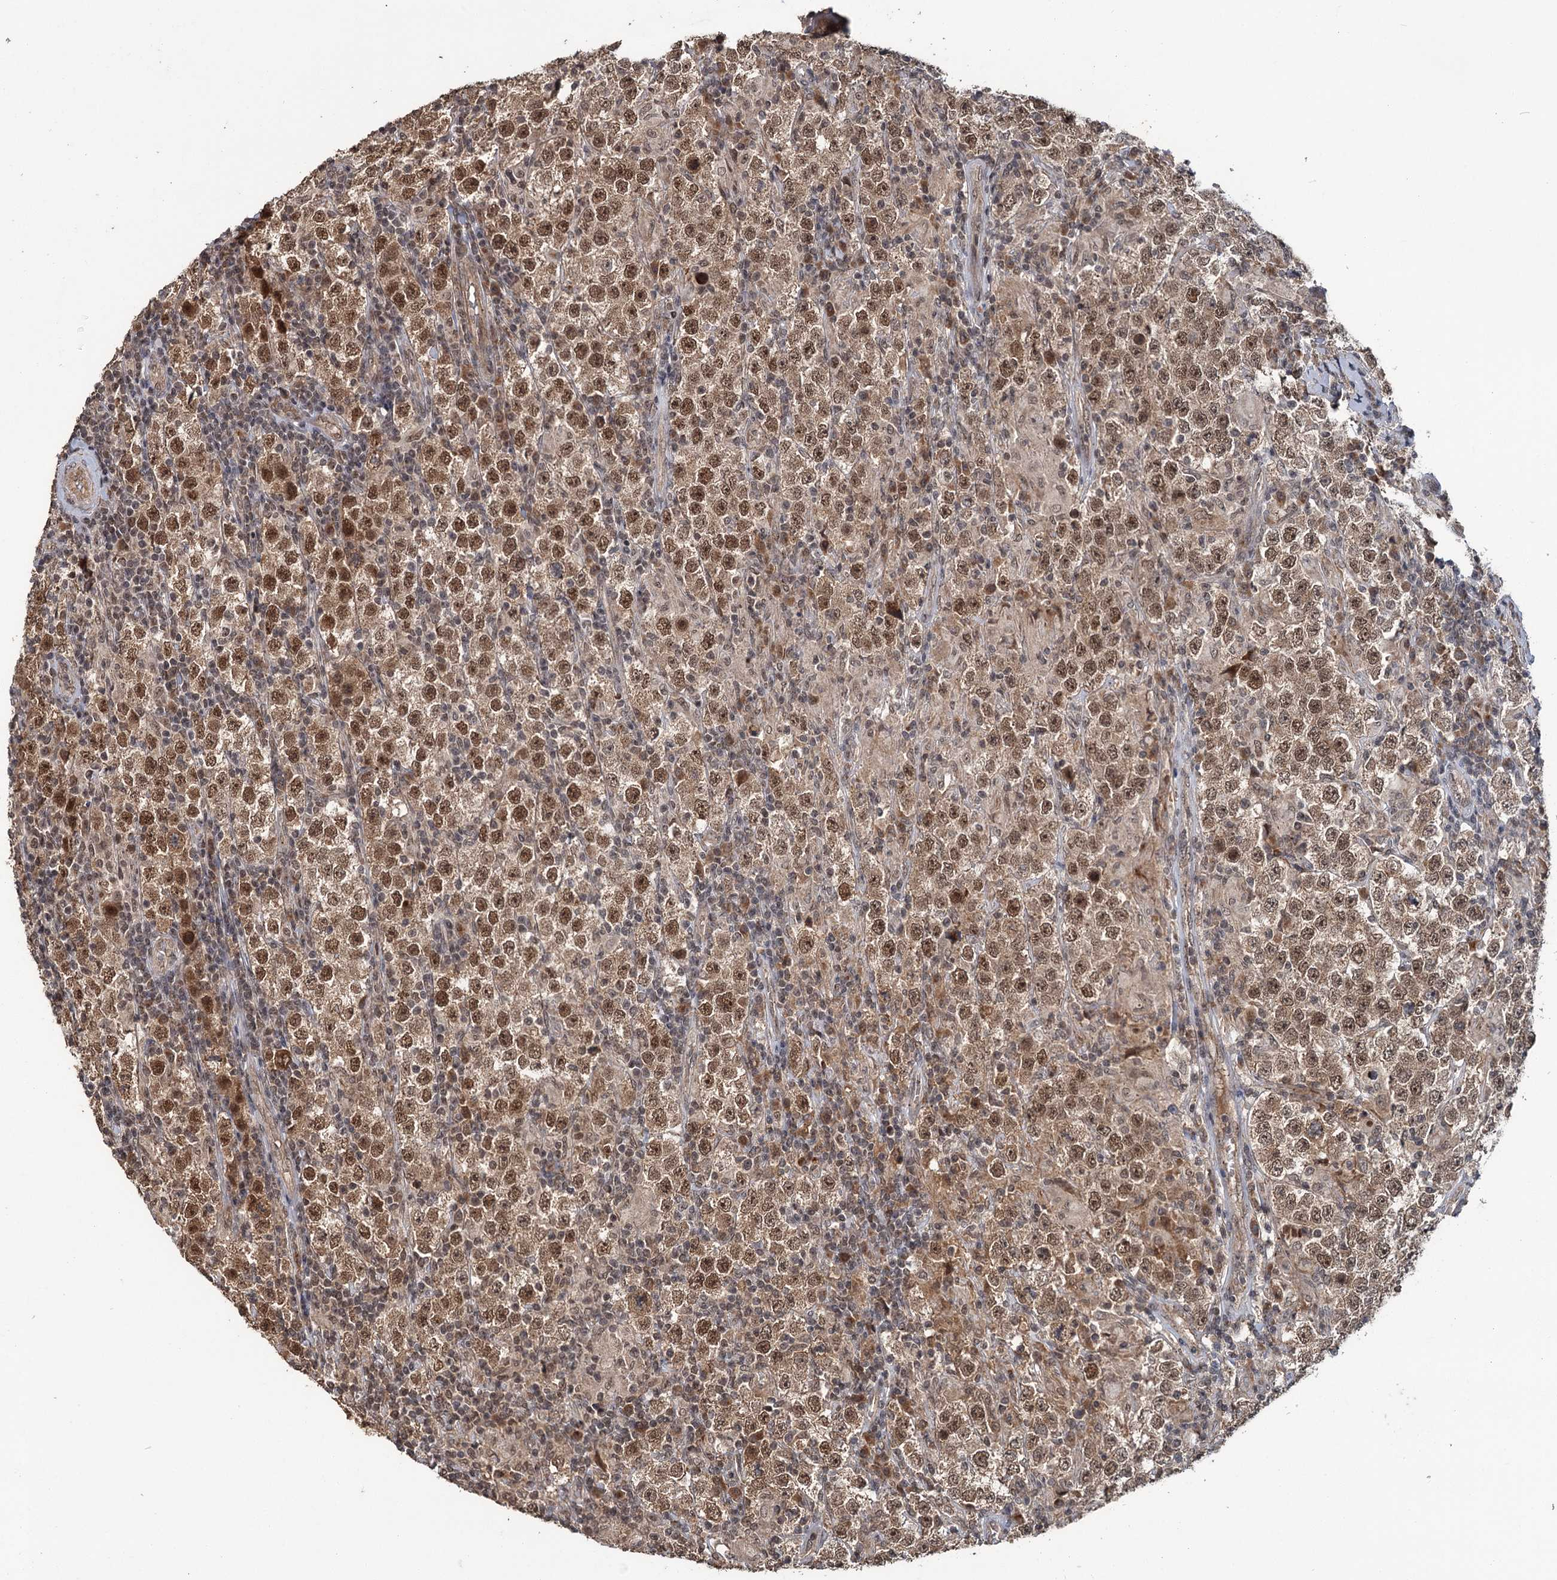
{"staining": {"intensity": "moderate", "quantity": ">75%", "location": "cytoplasmic/membranous,nuclear"}, "tissue": "testis cancer", "cell_type": "Tumor cells", "image_type": "cancer", "snomed": [{"axis": "morphology", "description": "Normal tissue, NOS"}, {"axis": "morphology", "description": "Urothelial carcinoma, High grade"}, {"axis": "morphology", "description": "Seminoma, NOS"}, {"axis": "morphology", "description": "Carcinoma, Embryonal, NOS"}, {"axis": "topography", "description": "Urinary bladder"}, {"axis": "topography", "description": "Testis"}], "caption": "A micrograph of testis cancer (urothelial carcinoma (high-grade)) stained for a protein displays moderate cytoplasmic/membranous and nuclear brown staining in tumor cells.", "gene": "KANSL2", "patient": {"sex": "male", "age": 41}}